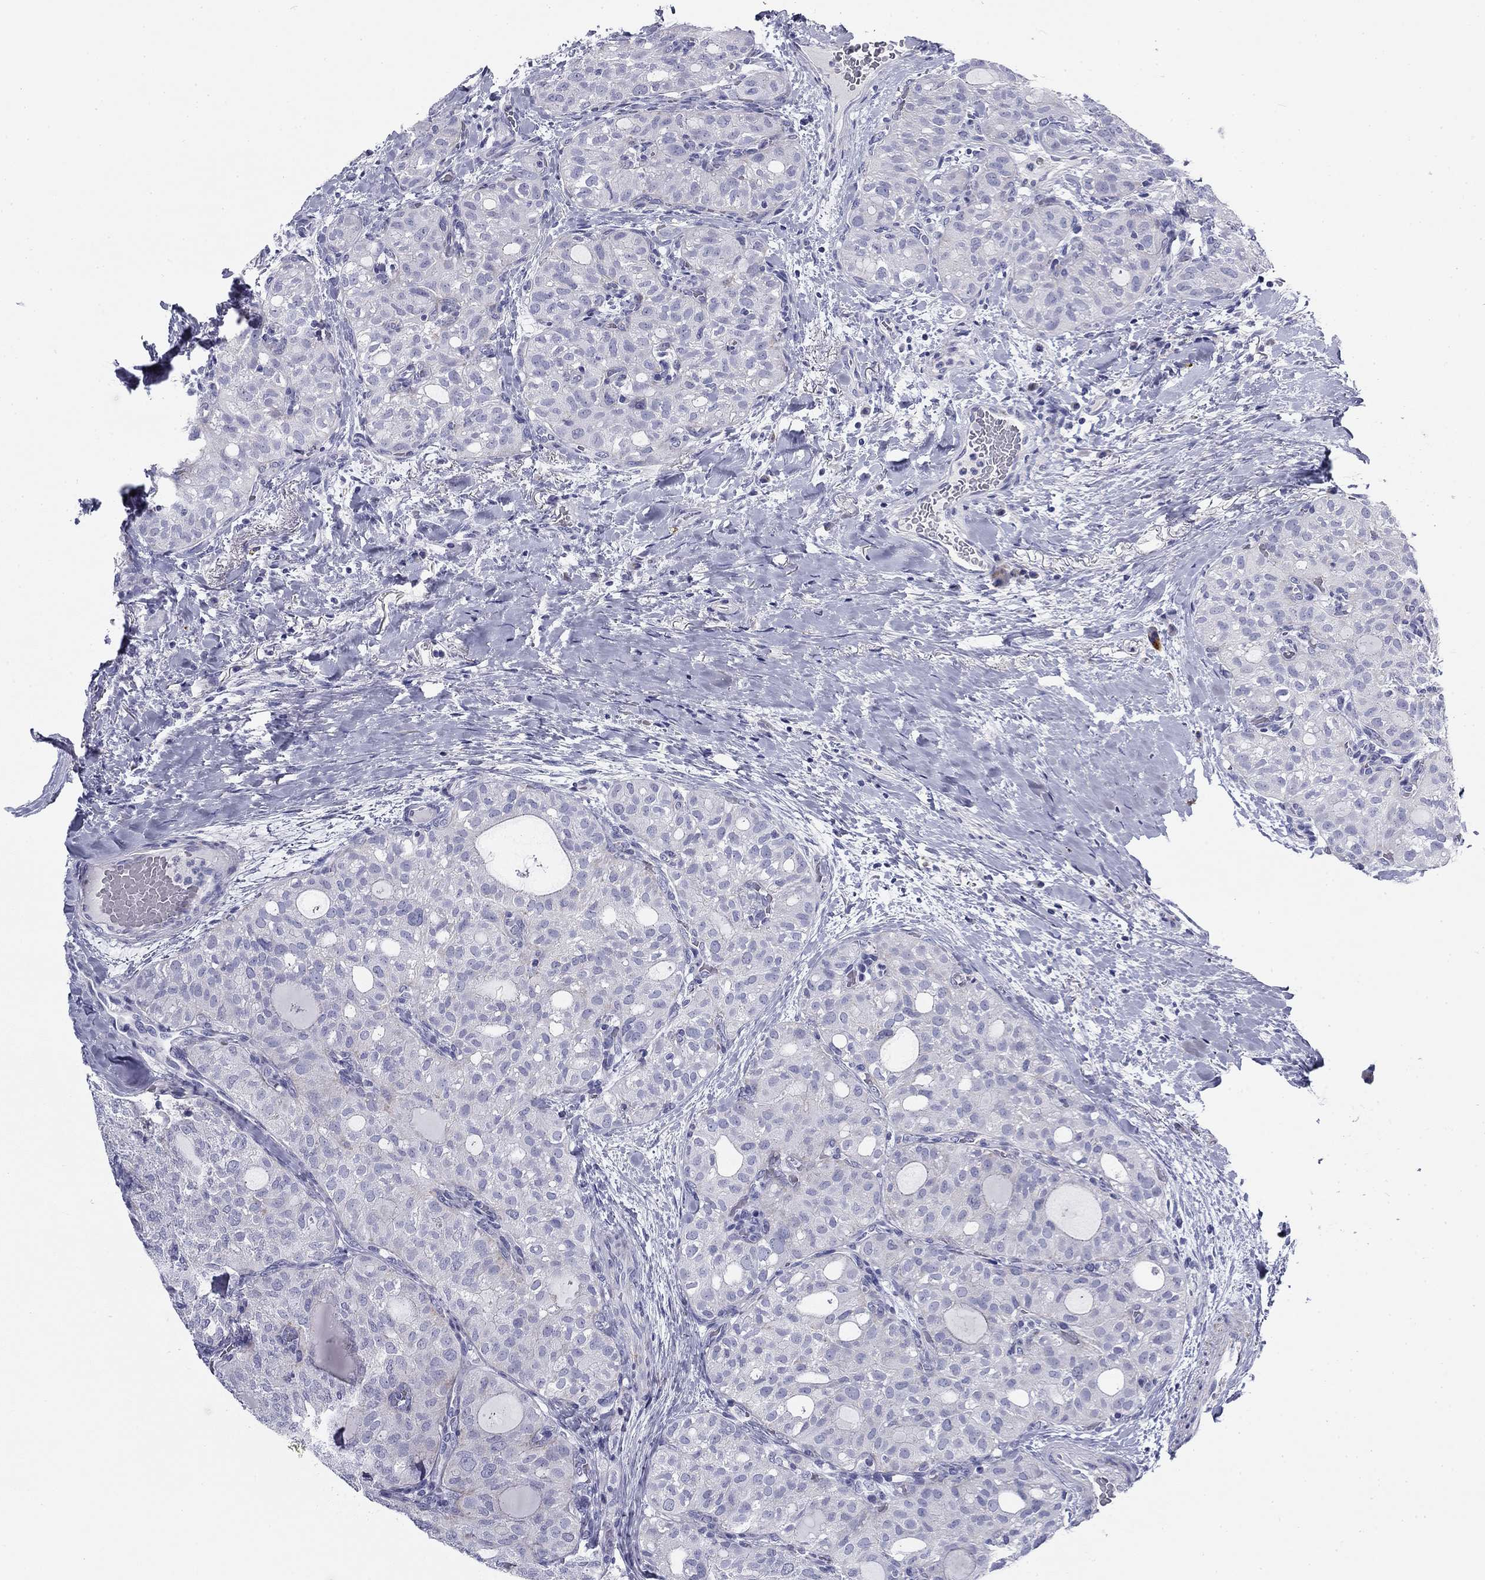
{"staining": {"intensity": "negative", "quantity": "none", "location": "none"}, "tissue": "thyroid cancer", "cell_type": "Tumor cells", "image_type": "cancer", "snomed": [{"axis": "morphology", "description": "Follicular adenoma carcinoma, NOS"}, {"axis": "topography", "description": "Thyroid gland"}], "caption": "Immunohistochemistry (IHC) of thyroid follicular adenoma carcinoma shows no expression in tumor cells.", "gene": "ZP2", "patient": {"sex": "male", "age": 75}}